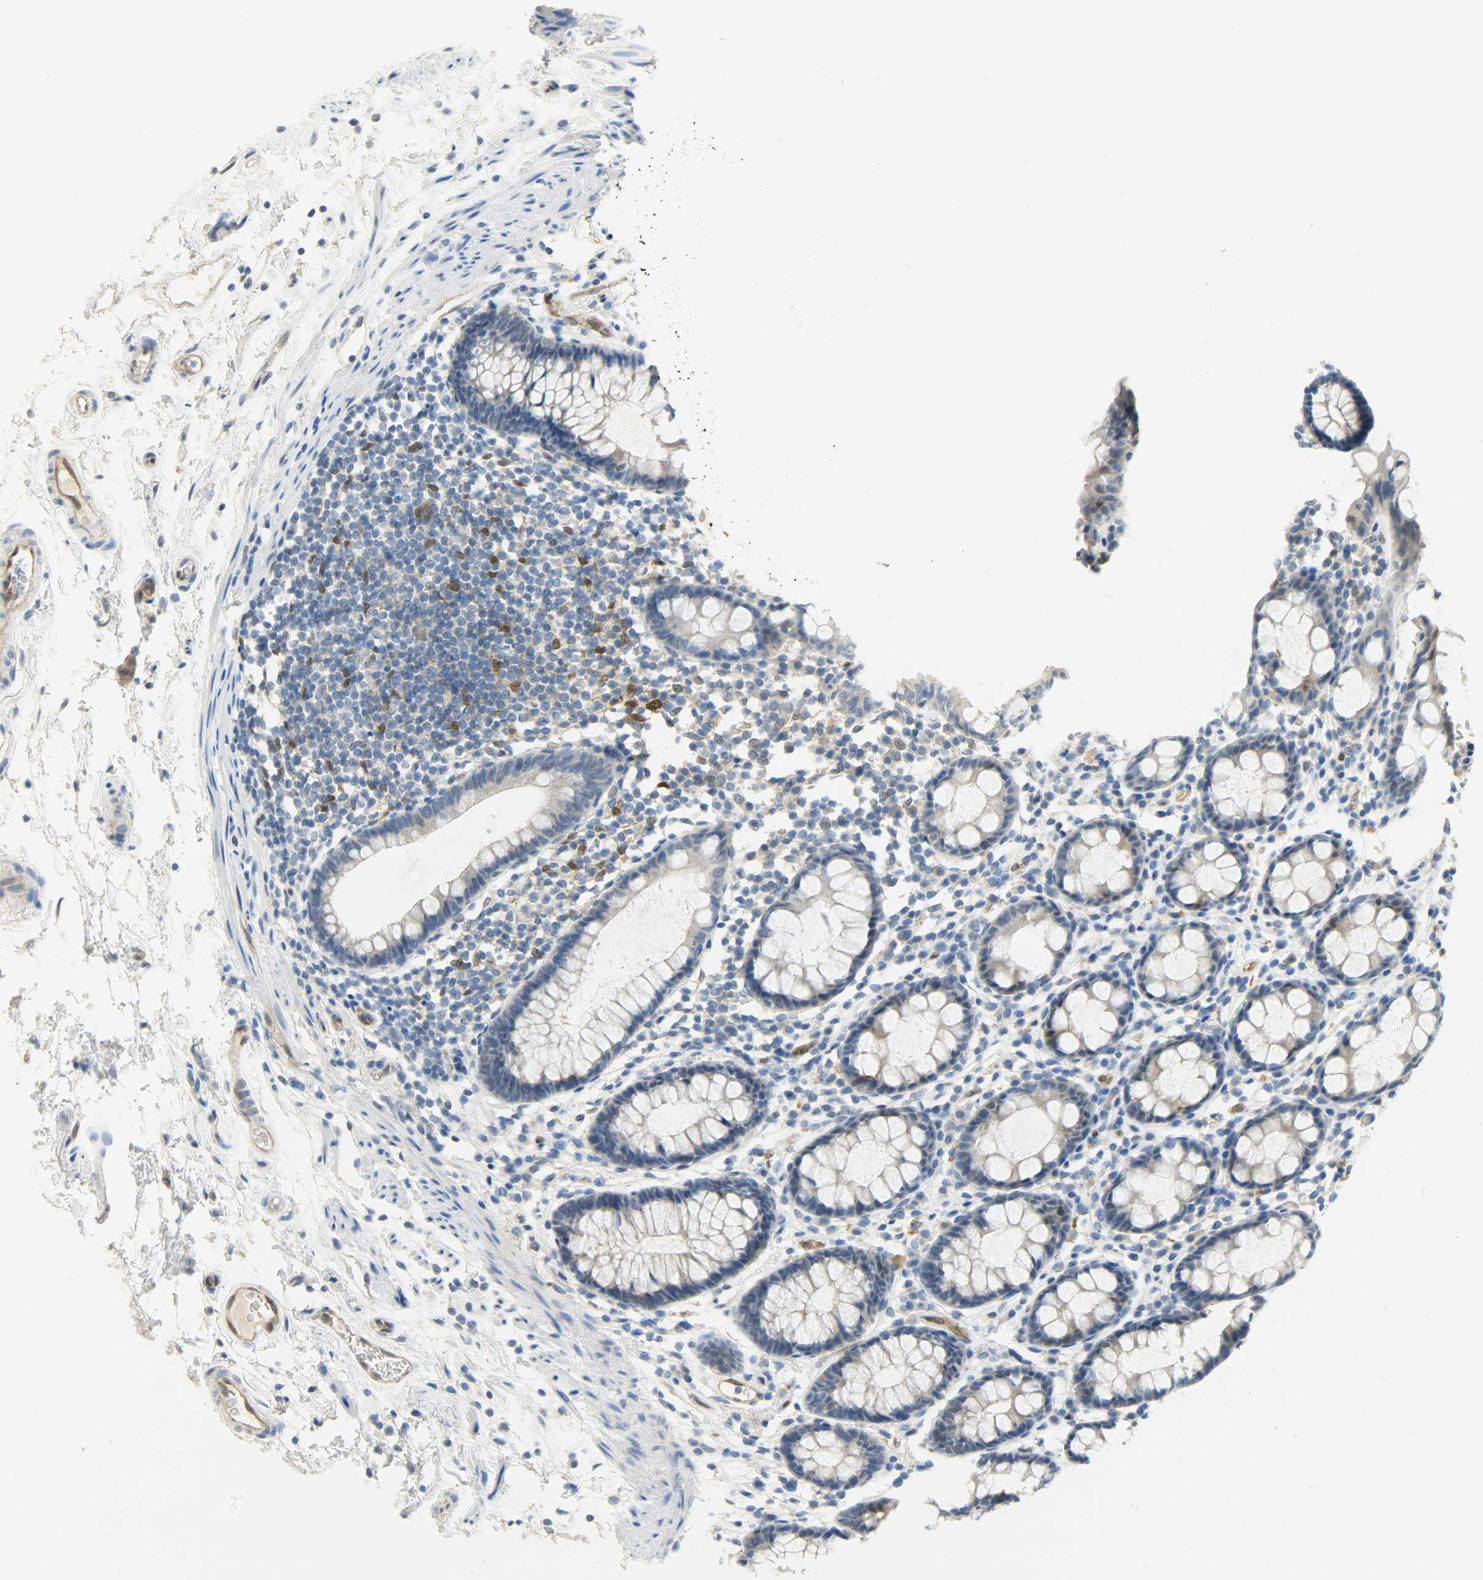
{"staining": {"intensity": "negative", "quantity": "none", "location": "none"}, "tissue": "rectum", "cell_type": "Glandular cells", "image_type": "normal", "snomed": [{"axis": "morphology", "description": "Normal tissue, NOS"}, {"axis": "topography", "description": "Rectum"}], "caption": "Protein analysis of normal rectum demonstrates no significant expression in glandular cells. (DAB (3,3'-diaminobenzidine) immunohistochemistry, high magnification).", "gene": "FKBP1A", "patient": {"sex": "male", "age": 92}}